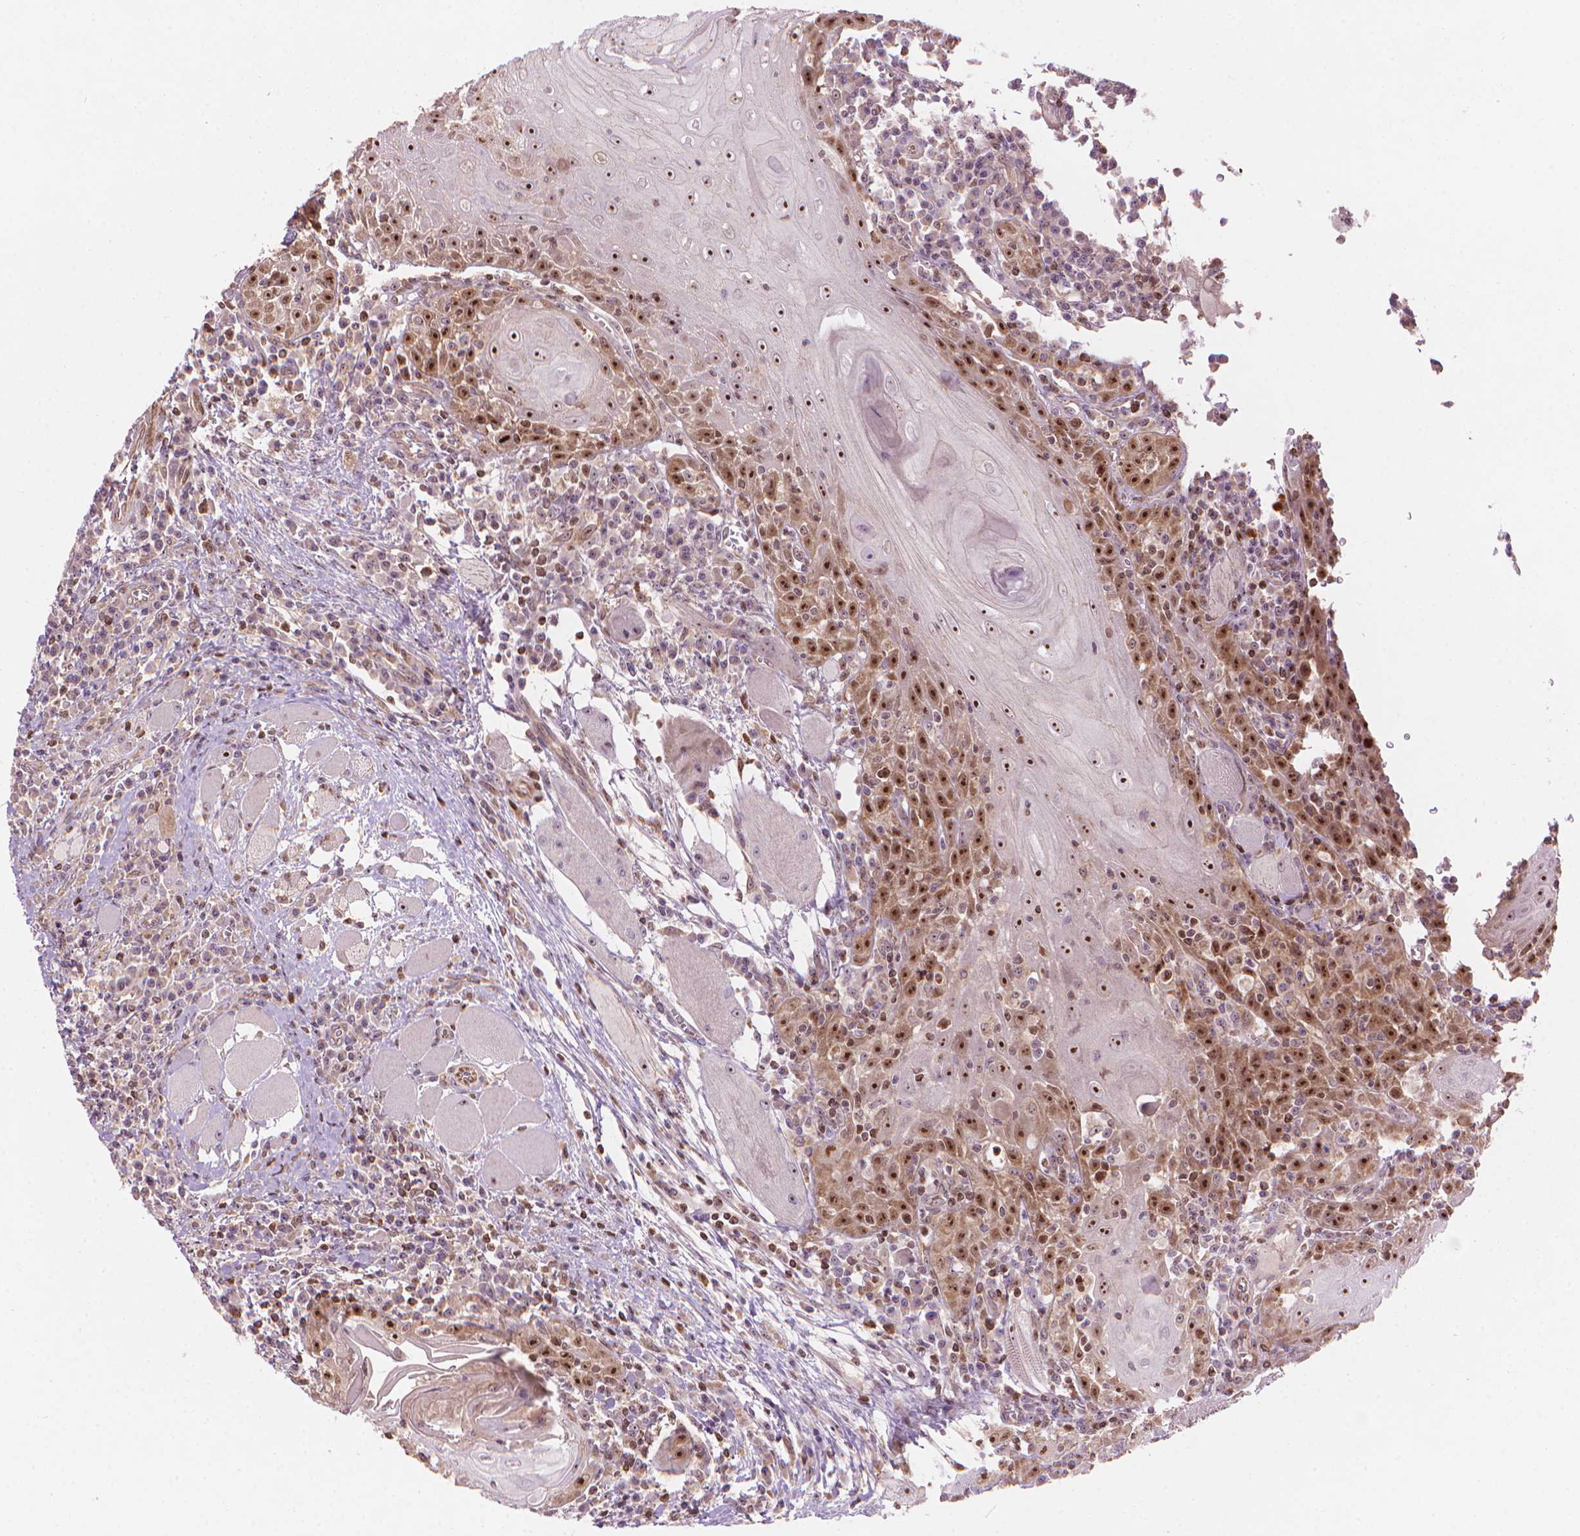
{"staining": {"intensity": "moderate", "quantity": ">75%", "location": "nuclear"}, "tissue": "head and neck cancer", "cell_type": "Tumor cells", "image_type": "cancer", "snomed": [{"axis": "morphology", "description": "Normal tissue, NOS"}, {"axis": "morphology", "description": "Squamous cell carcinoma, NOS"}, {"axis": "topography", "description": "Oral tissue"}, {"axis": "topography", "description": "Head-Neck"}], "caption": "Immunohistochemistry (IHC) staining of squamous cell carcinoma (head and neck), which shows medium levels of moderate nuclear positivity in approximately >75% of tumor cells indicating moderate nuclear protein positivity. The staining was performed using DAB (brown) for protein detection and nuclei were counterstained in hematoxylin (blue).", "gene": "SMC2", "patient": {"sex": "male", "age": 52}}